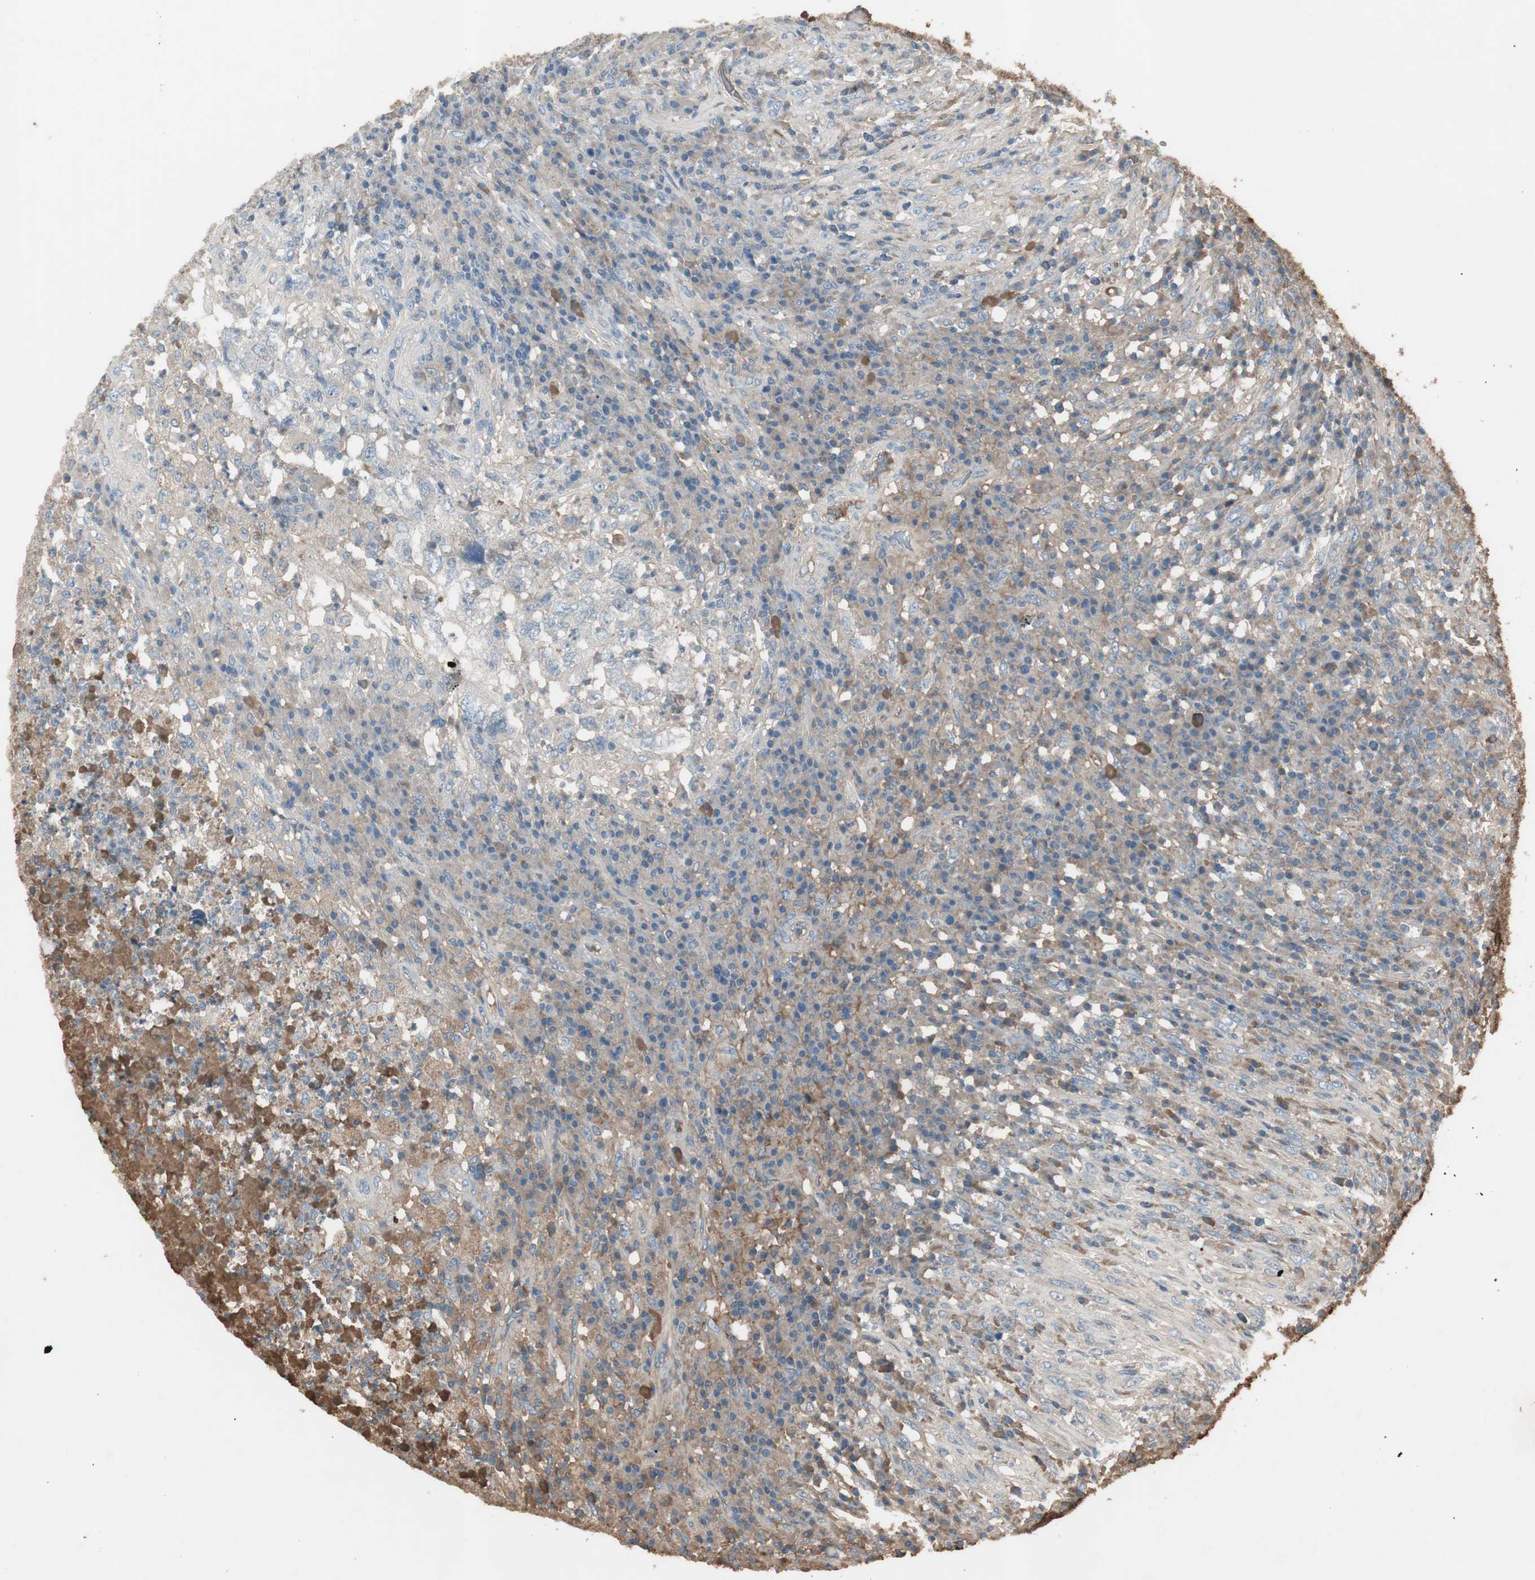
{"staining": {"intensity": "negative", "quantity": "none", "location": "none"}, "tissue": "testis cancer", "cell_type": "Tumor cells", "image_type": "cancer", "snomed": [{"axis": "morphology", "description": "Necrosis, NOS"}, {"axis": "morphology", "description": "Carcinoma, Embryonal, NOS"}, {"axis": "topography", "description": "Testis"}], "caption": "This is an immunohistochemistry (IHC) photomicrograph of human testis embryonal carcinoma. There is no positivity in tumor cells.", "gene": "MMP14", "patient": {"sex": "male", "age": 19}}